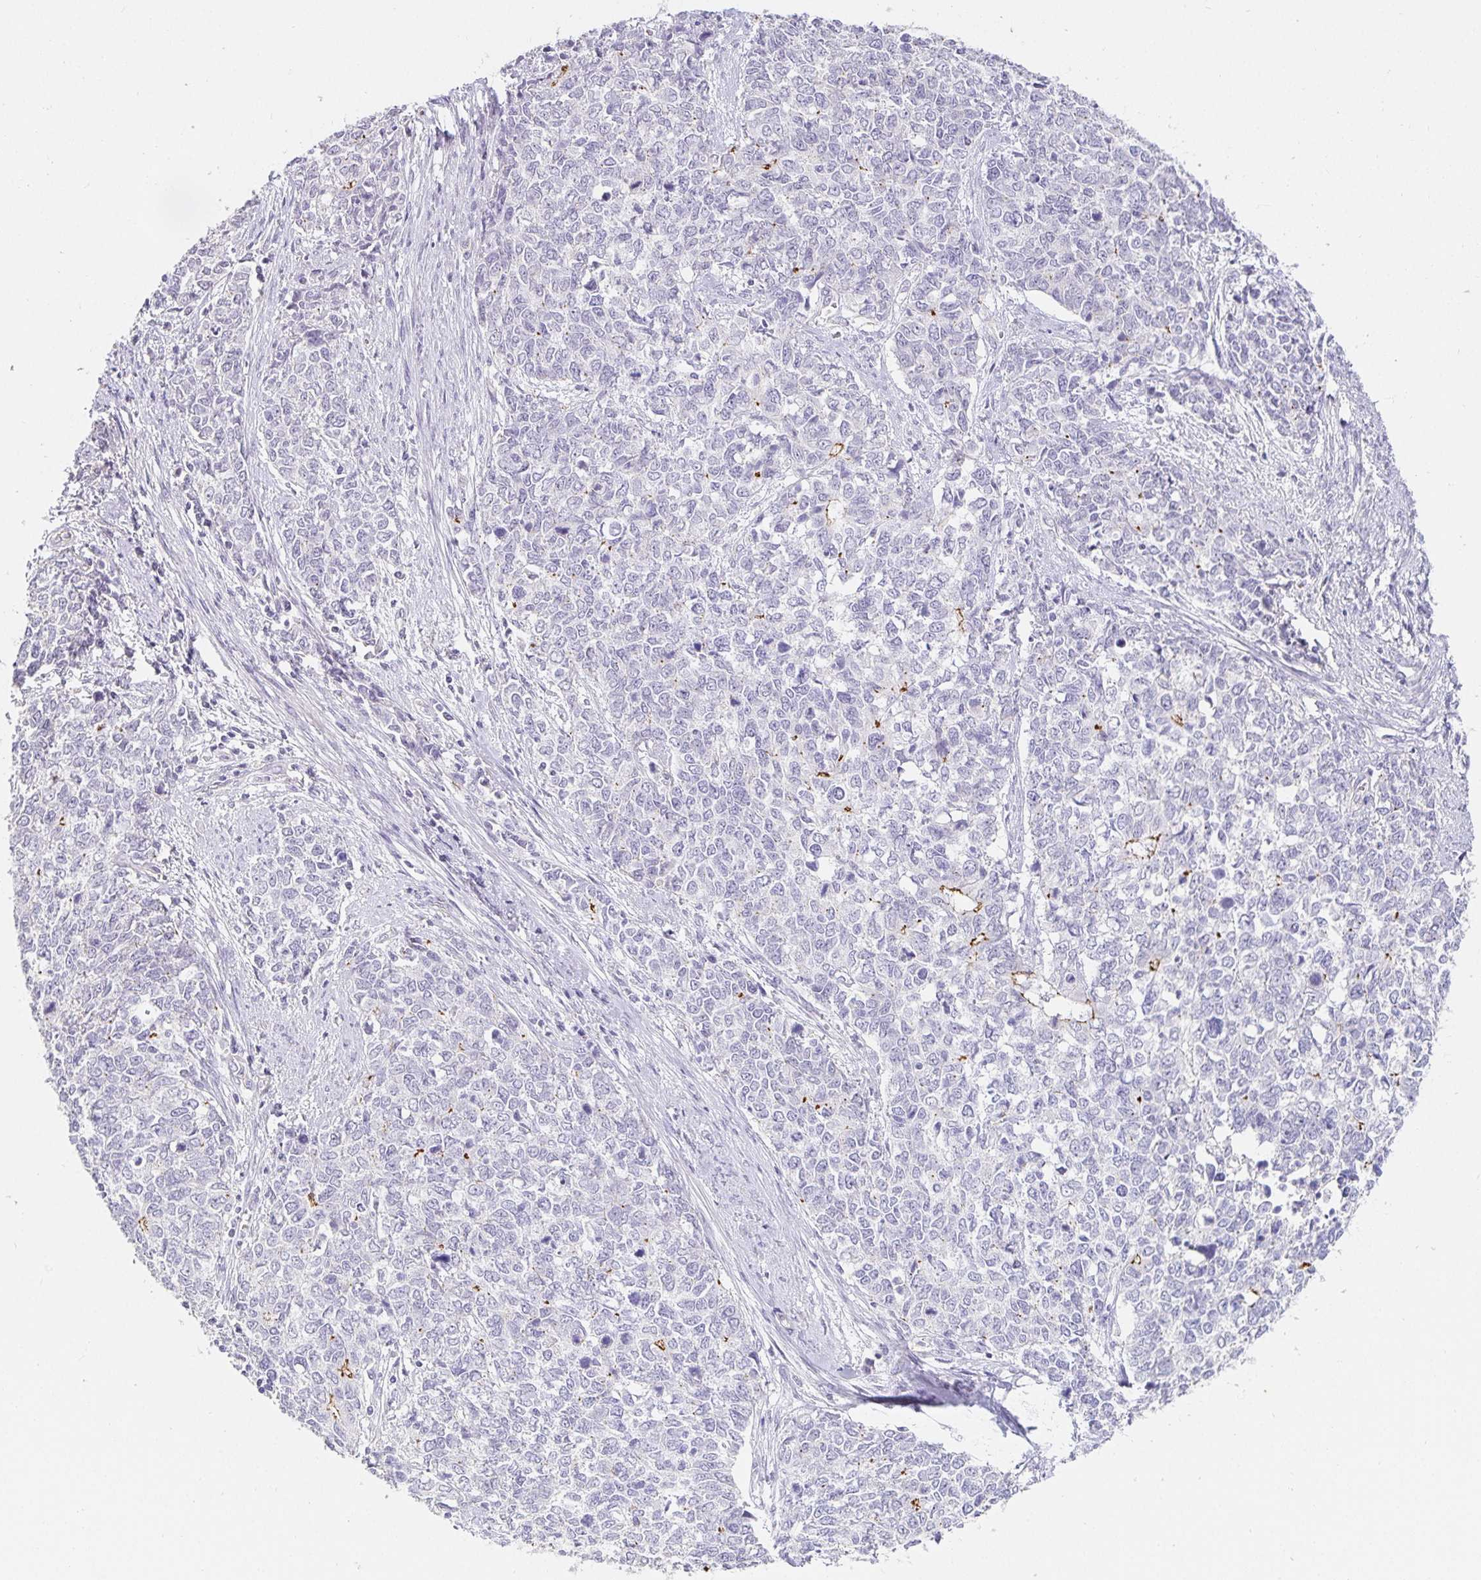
{"staining": {"intensity": "negative", "quantity": "none", "location": "none"}, "tissue": "cervical cancer", "cell_type": "Tumor cells", "image_type": "cancer", "snomed": [{"axis": "morphology", "description": "Adenocarcinoma, NOS"}, {"axis": "topography", "description": "Cervix"}], "caption": "A high-resolution image shows immunohistochemistry staining of cervical cancer (adenocarcinoma), which shows no significant expression in tumor cells.", "gene": "PDX1", "patient": {"sex": "female", "age": 63}}